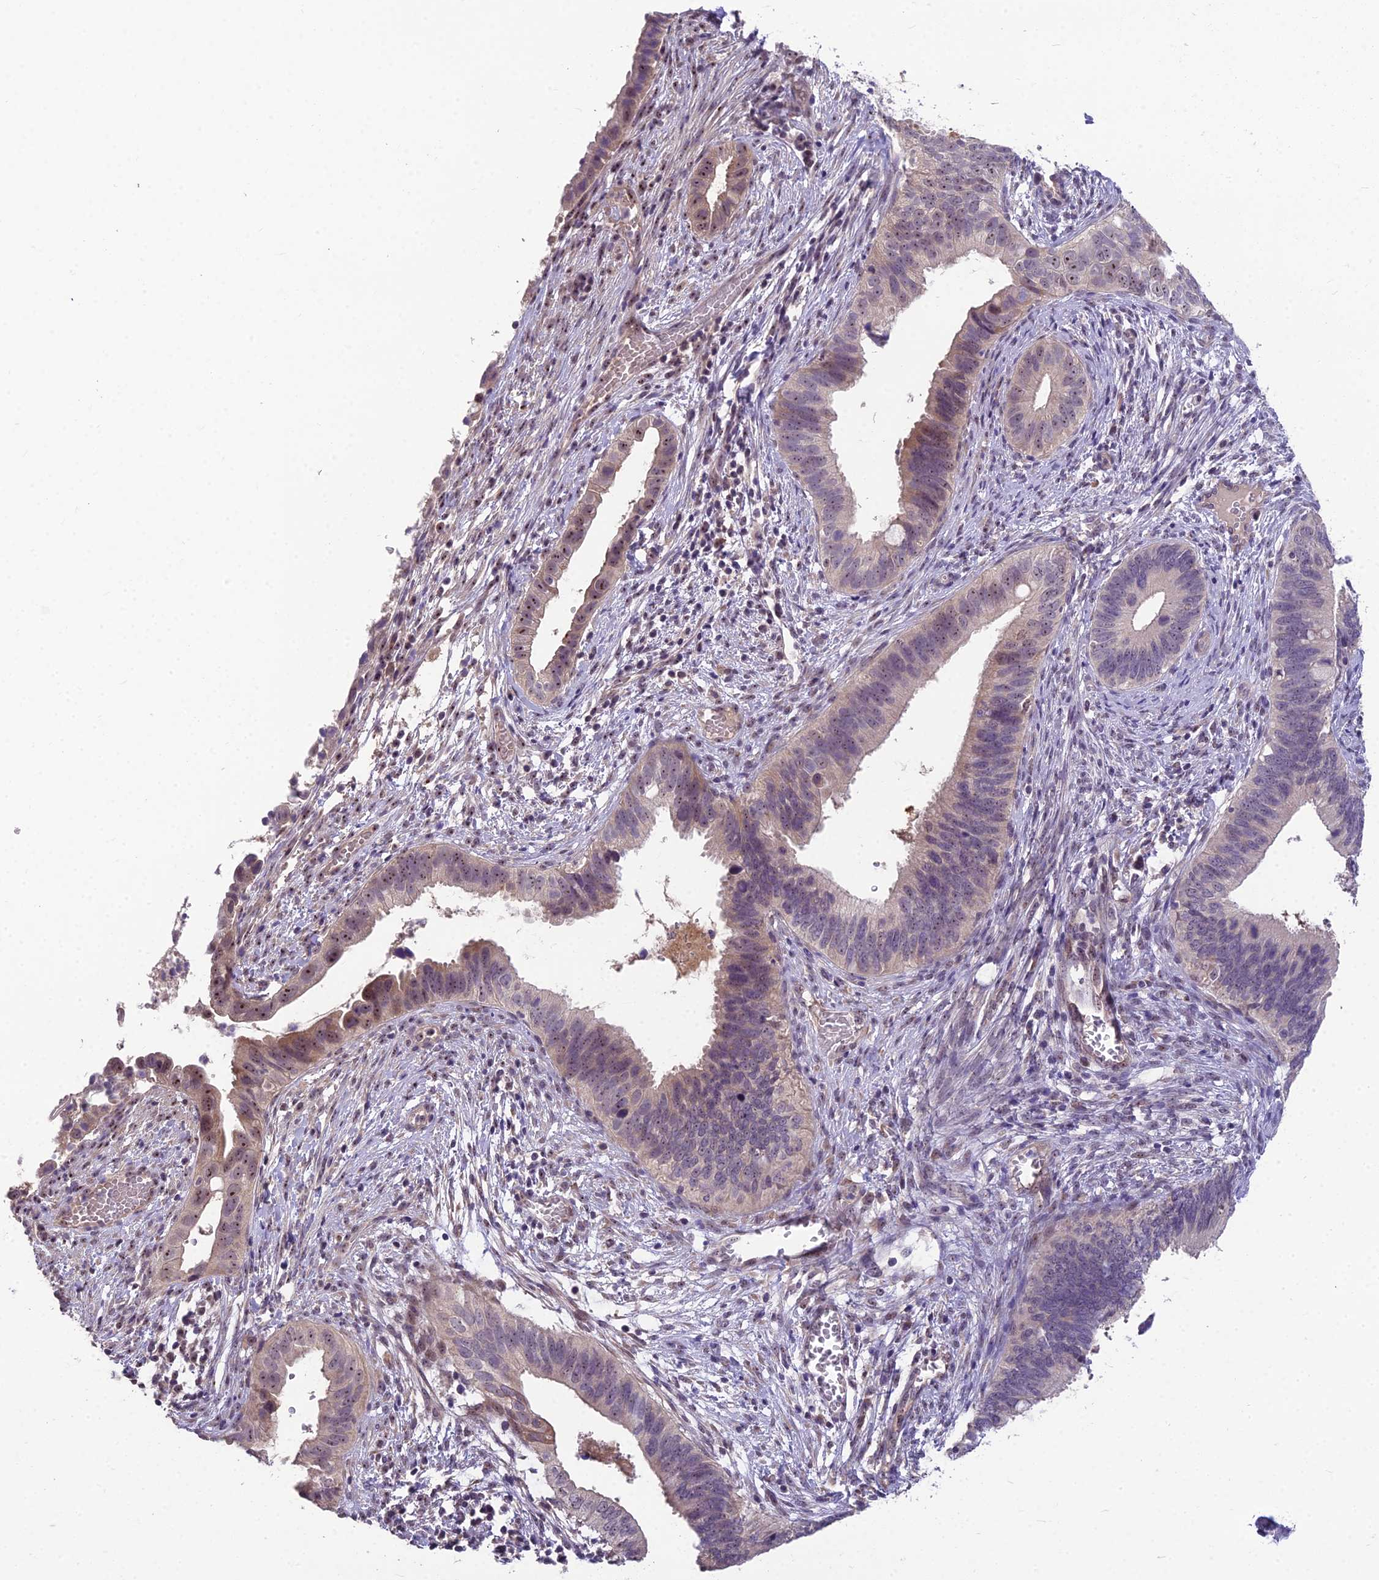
{"staining": {"intensity": "moderate", "quantity": "25%-75%", "location": "nuclear"}, "tissue": "cervical cancer", "cell_type": "Tumor cells", "image_type": "cancer", "snomed": [{"axis": "morphology", "description": "Adenocarcinoma, NOS"}, {"axis": "topography", "description": "Cervix"}], "caption": "A medium amount of moderate nuclear staining is present in approximately 25%-75% of tumor cells in adenocarcinoma (cervical) tissue.", "gene": "ZNF333", "patient": {"sex": "female", "age": 42}}